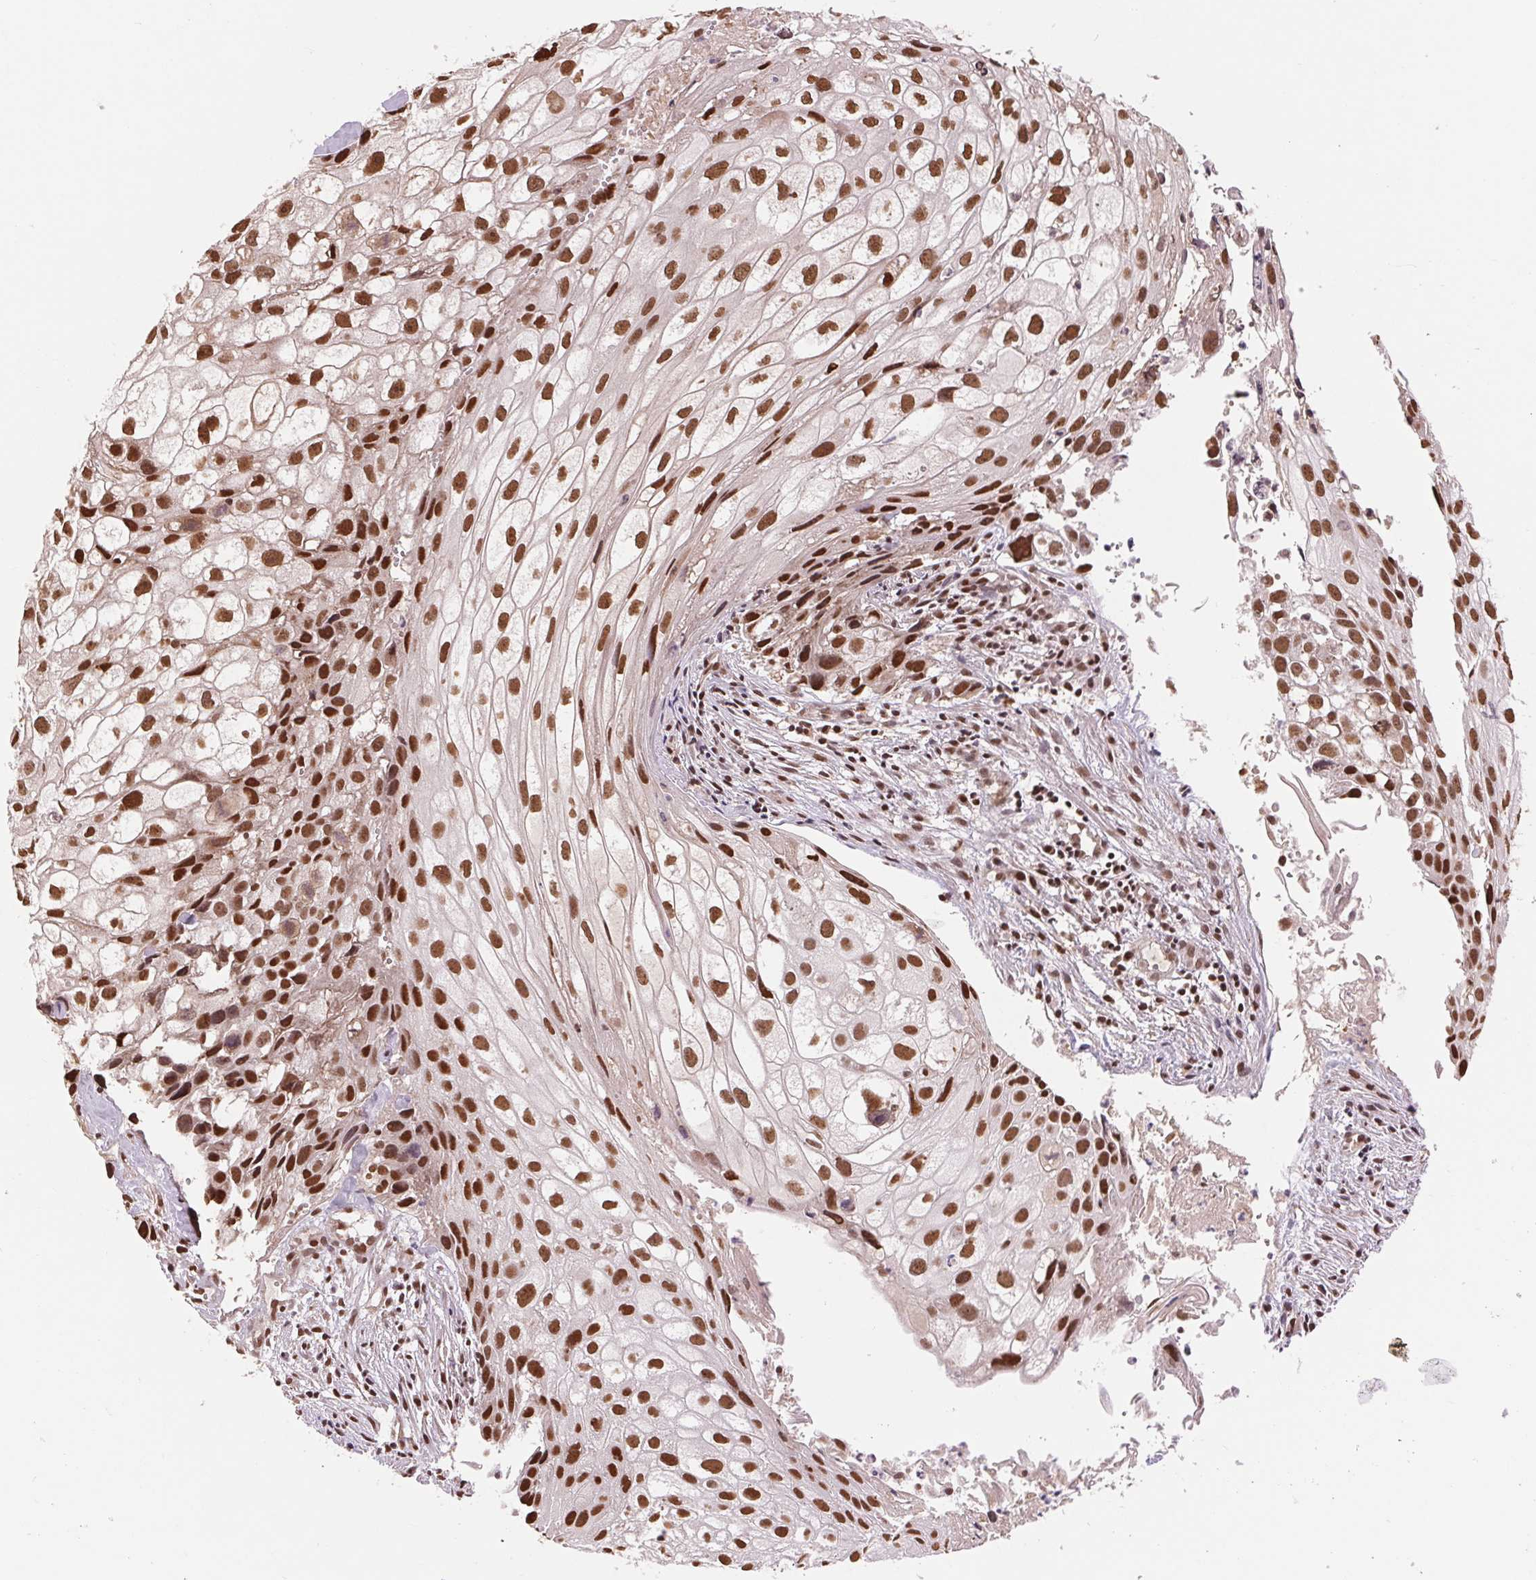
{"staining": {"intensity": "strong", "quantity": ">75%", "location": "nuclear"}, "tissue": "cervical cancer", "cell_type": "Tumor cells", "image_type": "cancer", "snomed": [{"axis": "morphology", "description": "Squamous cell carcinoma, NOS"}, {"axis": "topography", "description": "Cervix"}], "caption": "A brown stain shows strong nuclear expression of a protein in squamous cell carcinoma (cervical) tumor cells.", "gene": "RAD23A", "patient": {"sex": "female", "age": 53}}